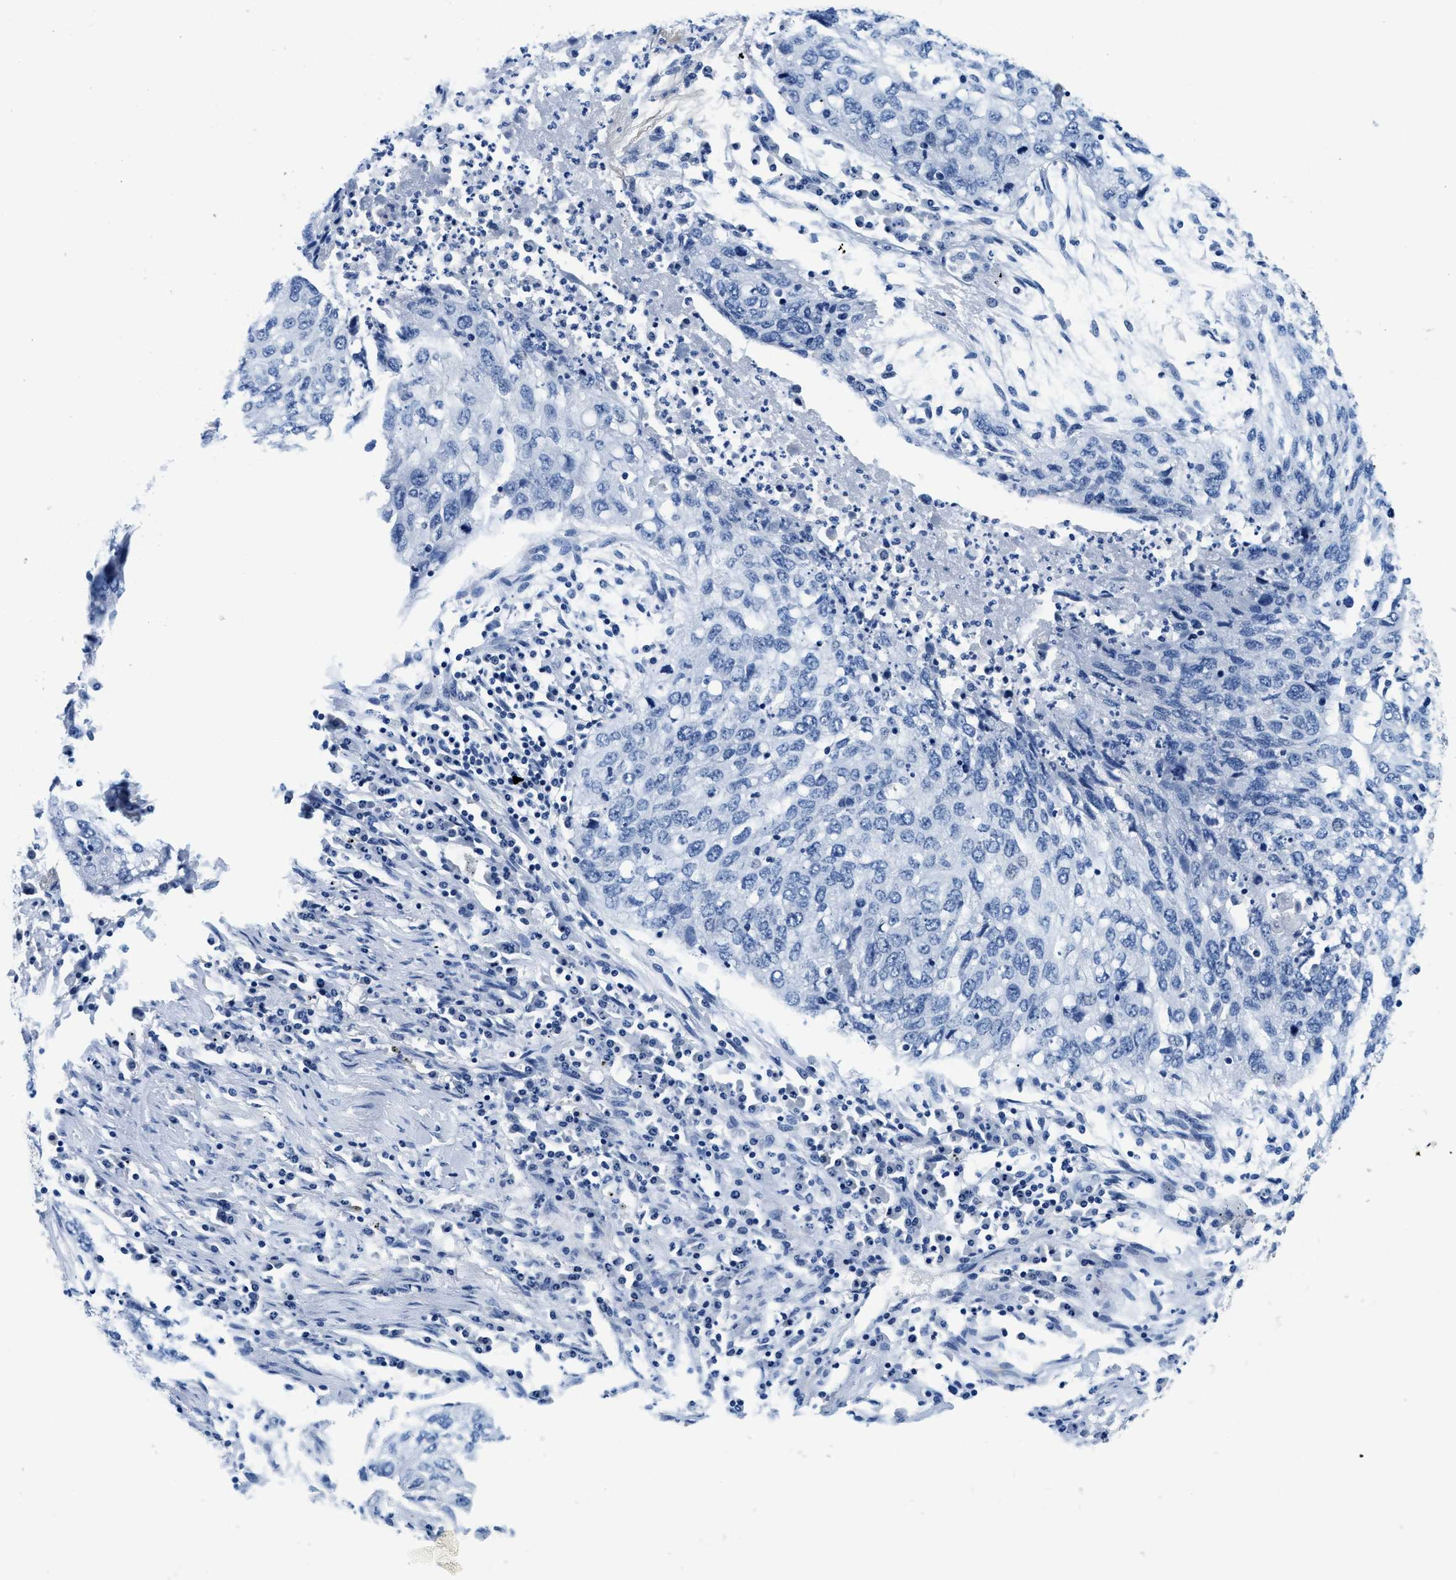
{"staining": {"intensity": "negative", "quantity": "none", "location": "none"}, "tissue": "lung cancer", "cell_type": "Tumor cells", "image_type": "cancer", "snomed": [{"axis": "morphology", "description": "Squamous cell carcinoma, NOS"}, {"axis": "topography", "description": "Lung"}], "caption": "IHC photomicrograph of squamous cell carcinoma (lung) stained for a protein (brown), which displays no positivity in tumor cells. (Stains: DAB (3,3'-diaminobenzidine) immunohistochemistry with hematoxylin counter stain, Microscopy: brightfield microscopy at high magnification).", "gene": "GSTM3", "patient": {"sex": "female", "age": 63}}